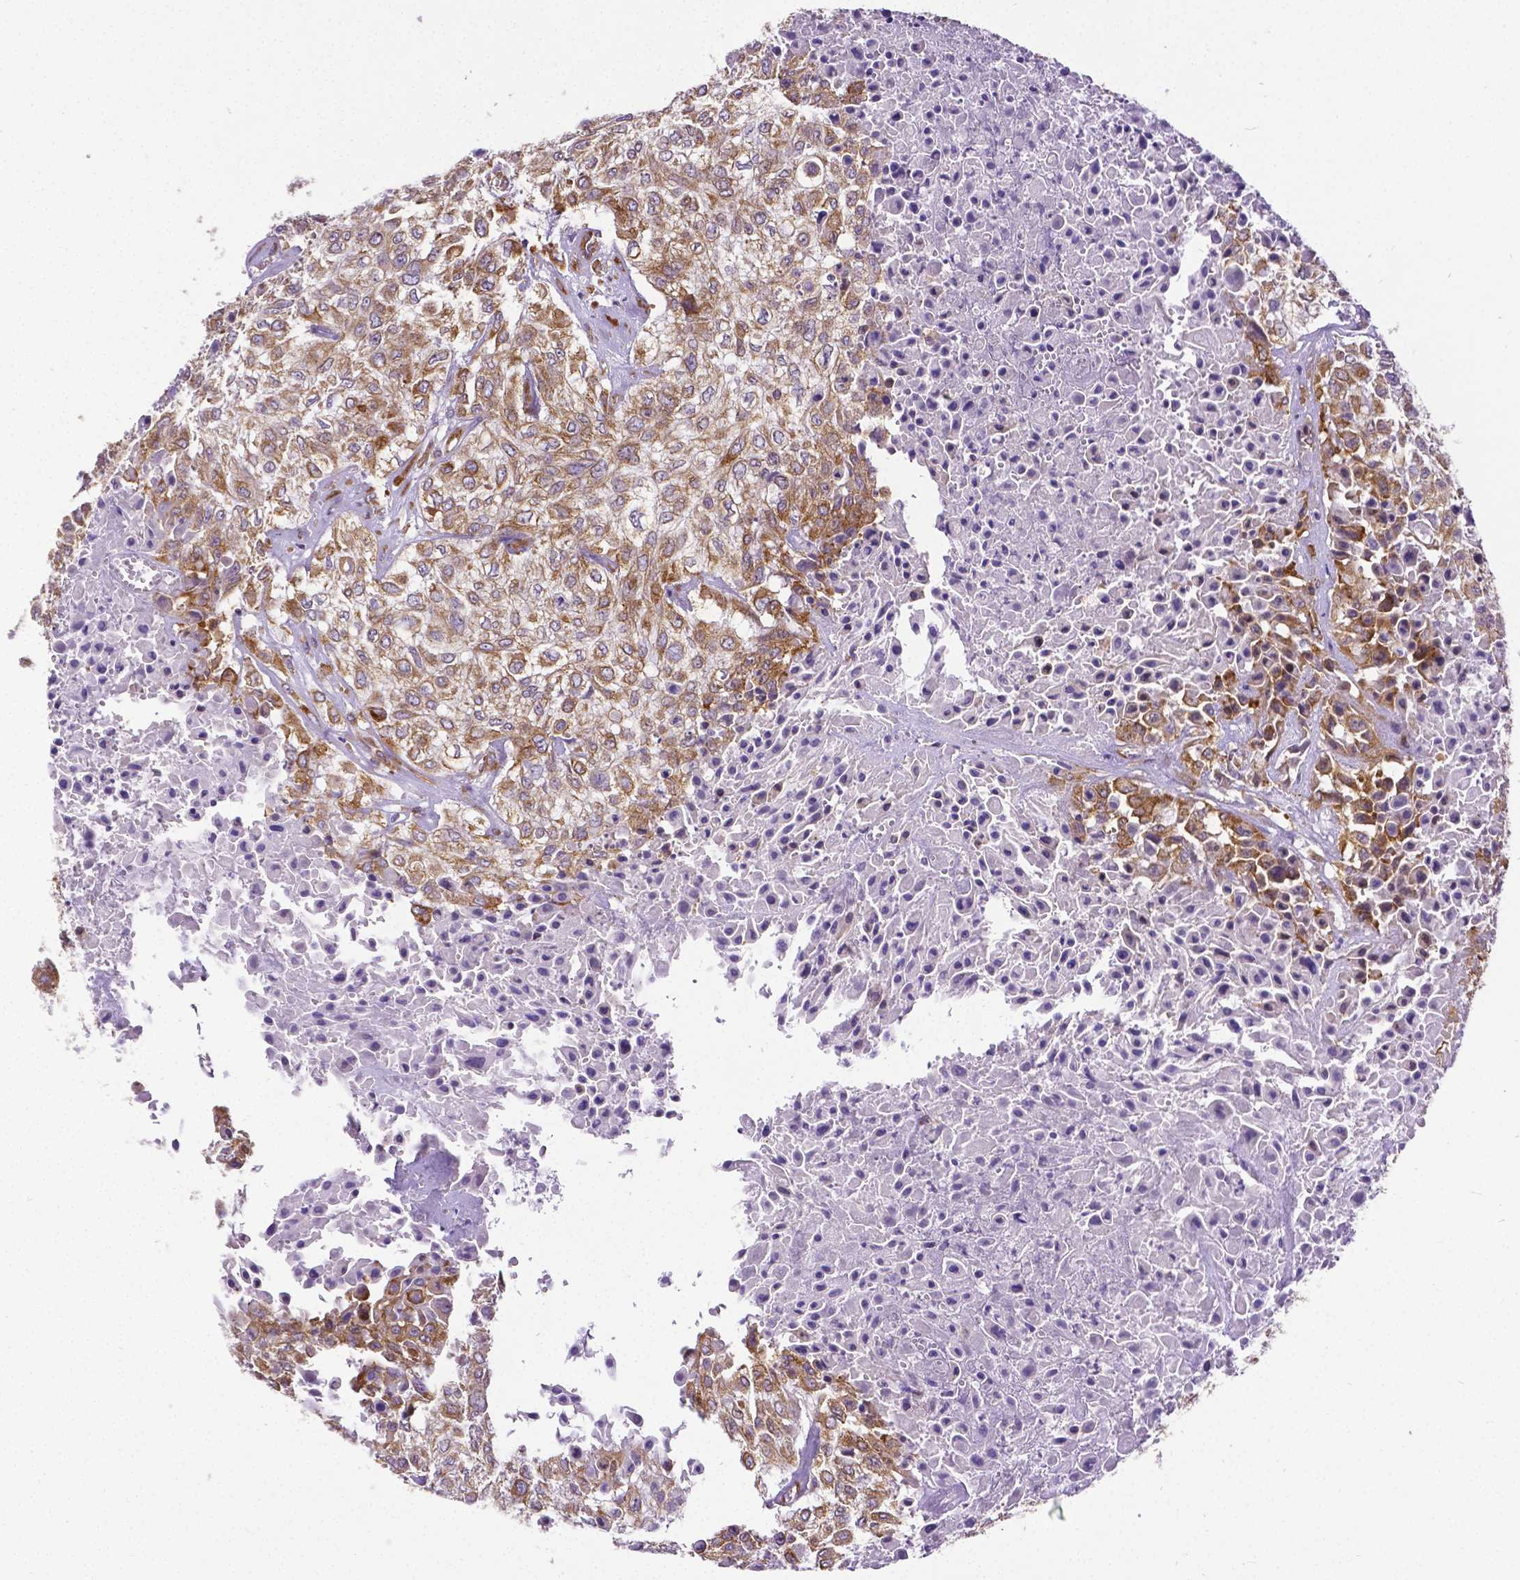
{"staining": {"intensity": "moderate", "quantity": ">75%", "location": "cytoplasmic/membranous"}, "tissue": "urothelial cancer", "cell_type": "Tumor cells", "image_type": "cancer", "snomed": [{"axis": "morphology", "description": "Urothelial carcinoma, High grade"}, {"axis": "topography", "description": "Urinary bladder"}], "caption": "The photomicrograph demonstrates staining of urothelial carcinoma (high-grade), revealing moderate cytoplasmic/membranous protein positivity (brown color) within tumor cells. The staining is performed using DAB brown chromogen to label protein expression. The nuclei are counter-stained blue using hematoxylin.", "gene": "MTDH", "patient": {"sex": "male", "age": 57}}